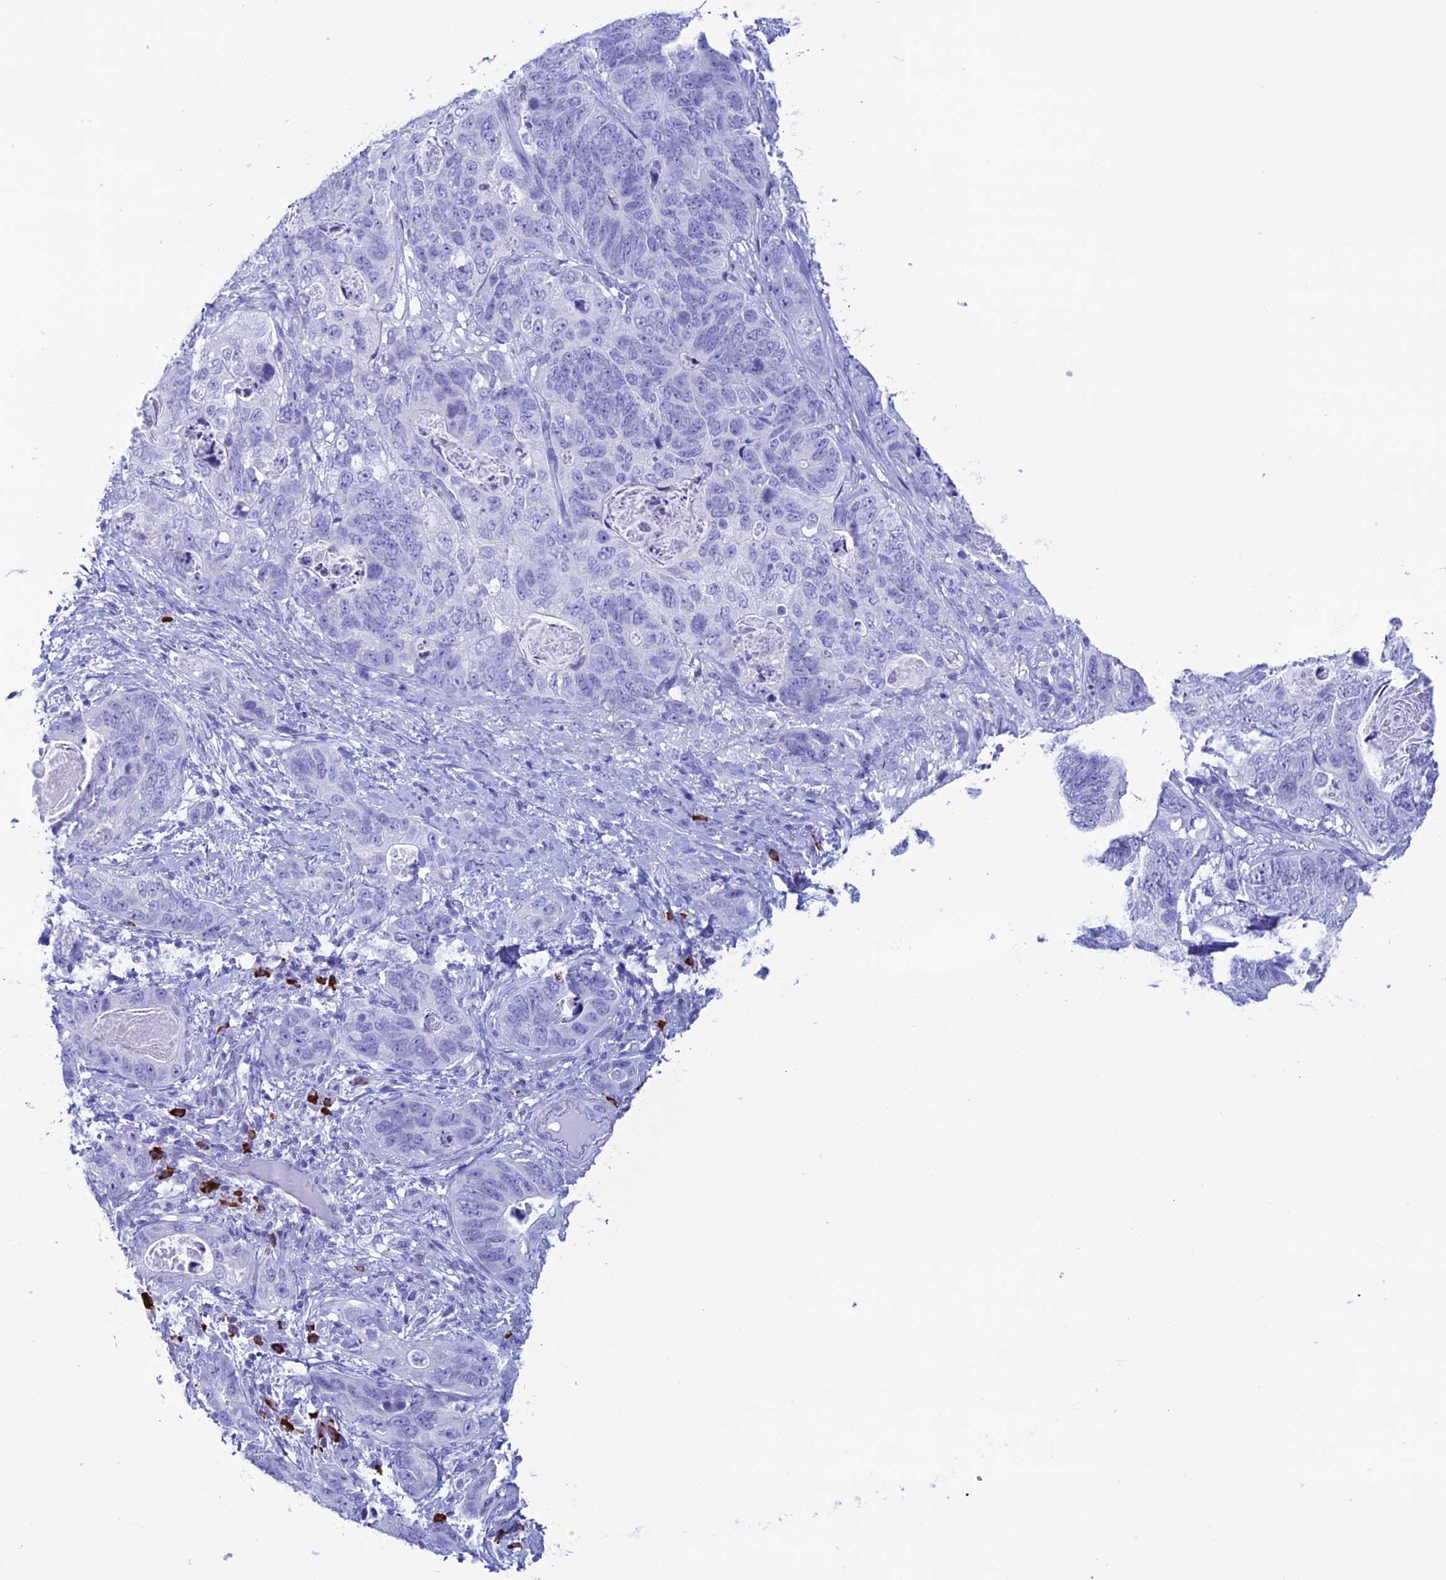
{"staining": {"intensity": "negative", "quantity": "none", "location": "none"}, "tissue": "stomach cancer", "cell_type": "Tumor cells", "image_type": "cancer", "snomed": [{"axis": "morphology", "description": "Normal tissue, NOS"}, {"axis": "morphology", "description": "Adenocarcinoma, NOS"}, {"axis": "topography", "description": "Stomach"}], "caption": "This is a histopathology image of immunohistochemistry staining of stomach cancer, which shows no expression in tumor cells.", "gene": "MZB1", "patient": {"sex": "female", "age": 89}}